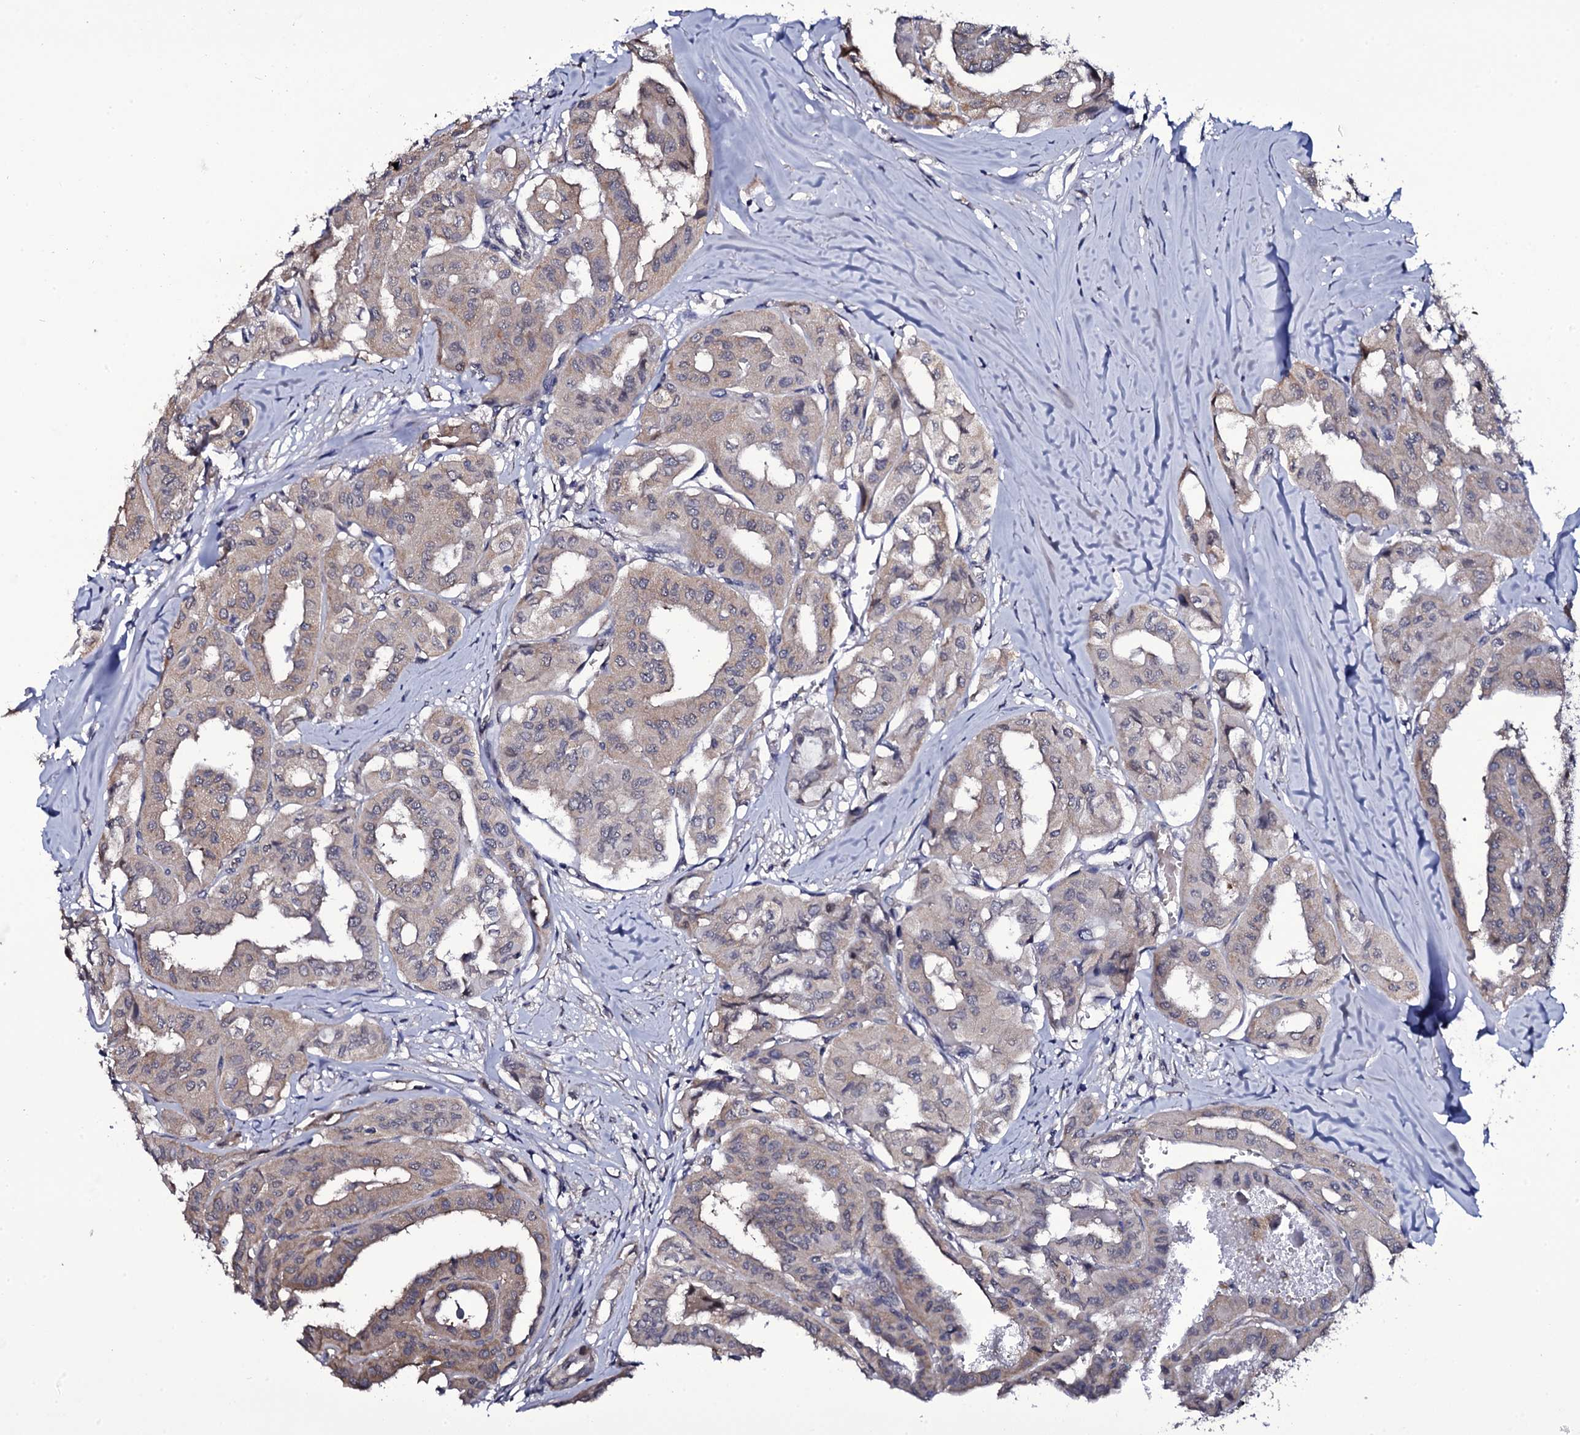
{"staining": {"intensity": "weak", "quantity": "25%-75%", "location": "cytoplasmic/membranous"}, "tissue": "thyroid cancer", "cell_type": "Tumor cells", "image_type": "cancer", "snomed": [{"axis": "morphology", "description": "Papillary adenocarcinoma, NOS"}, {"axis": "topography", "description": "Thyroid gland"}], "caption": "The histopathology image displays a brown stain indicating the presence of a protein in the cytoplasmic/membranous of tumor cells in papillary adenocarcinoma (thyroid). (IHC, brightfield microscopy, high magnification).", "gene": "GAREM1", "patient": {"sex": "female", "age": 59}}